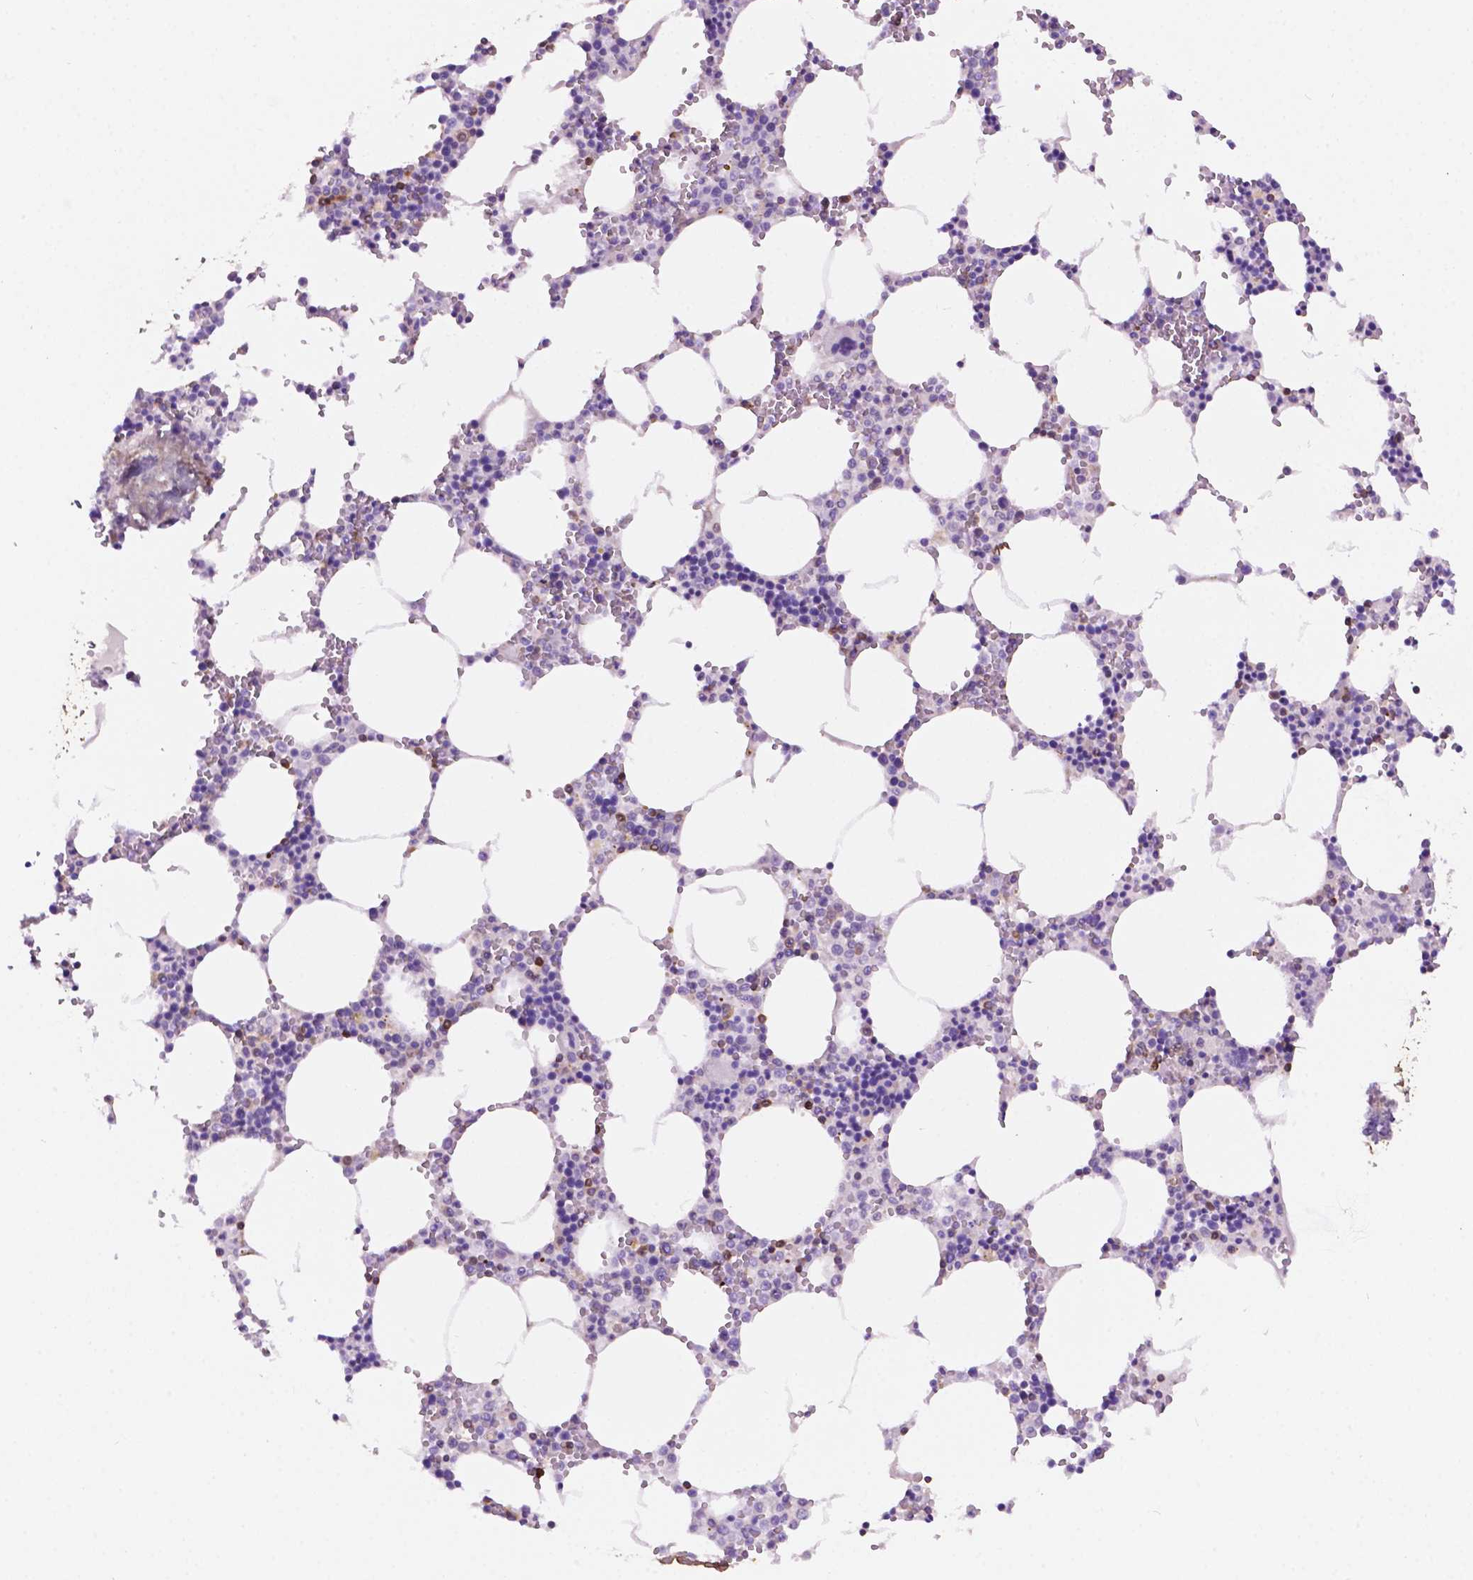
{"staining": {"intensity": "negative", "quantity": "none", "location": "none"}, "tissue": "bone marrow", "cell_type": "Hematopoietic cells", "image_type": "normal", "snomed": [{"axis": "morphology", "description": "Normal tissue, NOS"}, {"axis": "topography", "description": "Bone marrow"}], "caption": "This micrograph is of unremarkable bone marrow stained with immunohistochemistry (IHC) to label a protein in brown with the nuclei are counter-stained blue. There is no staining in hematopoietic cells. (DAB (3,3'-diaminobenzidine) IHC visualized using brightfield microscopy, high magnification).", "gene": "DCN", "patient": {"sex": "male", "age": 54}}